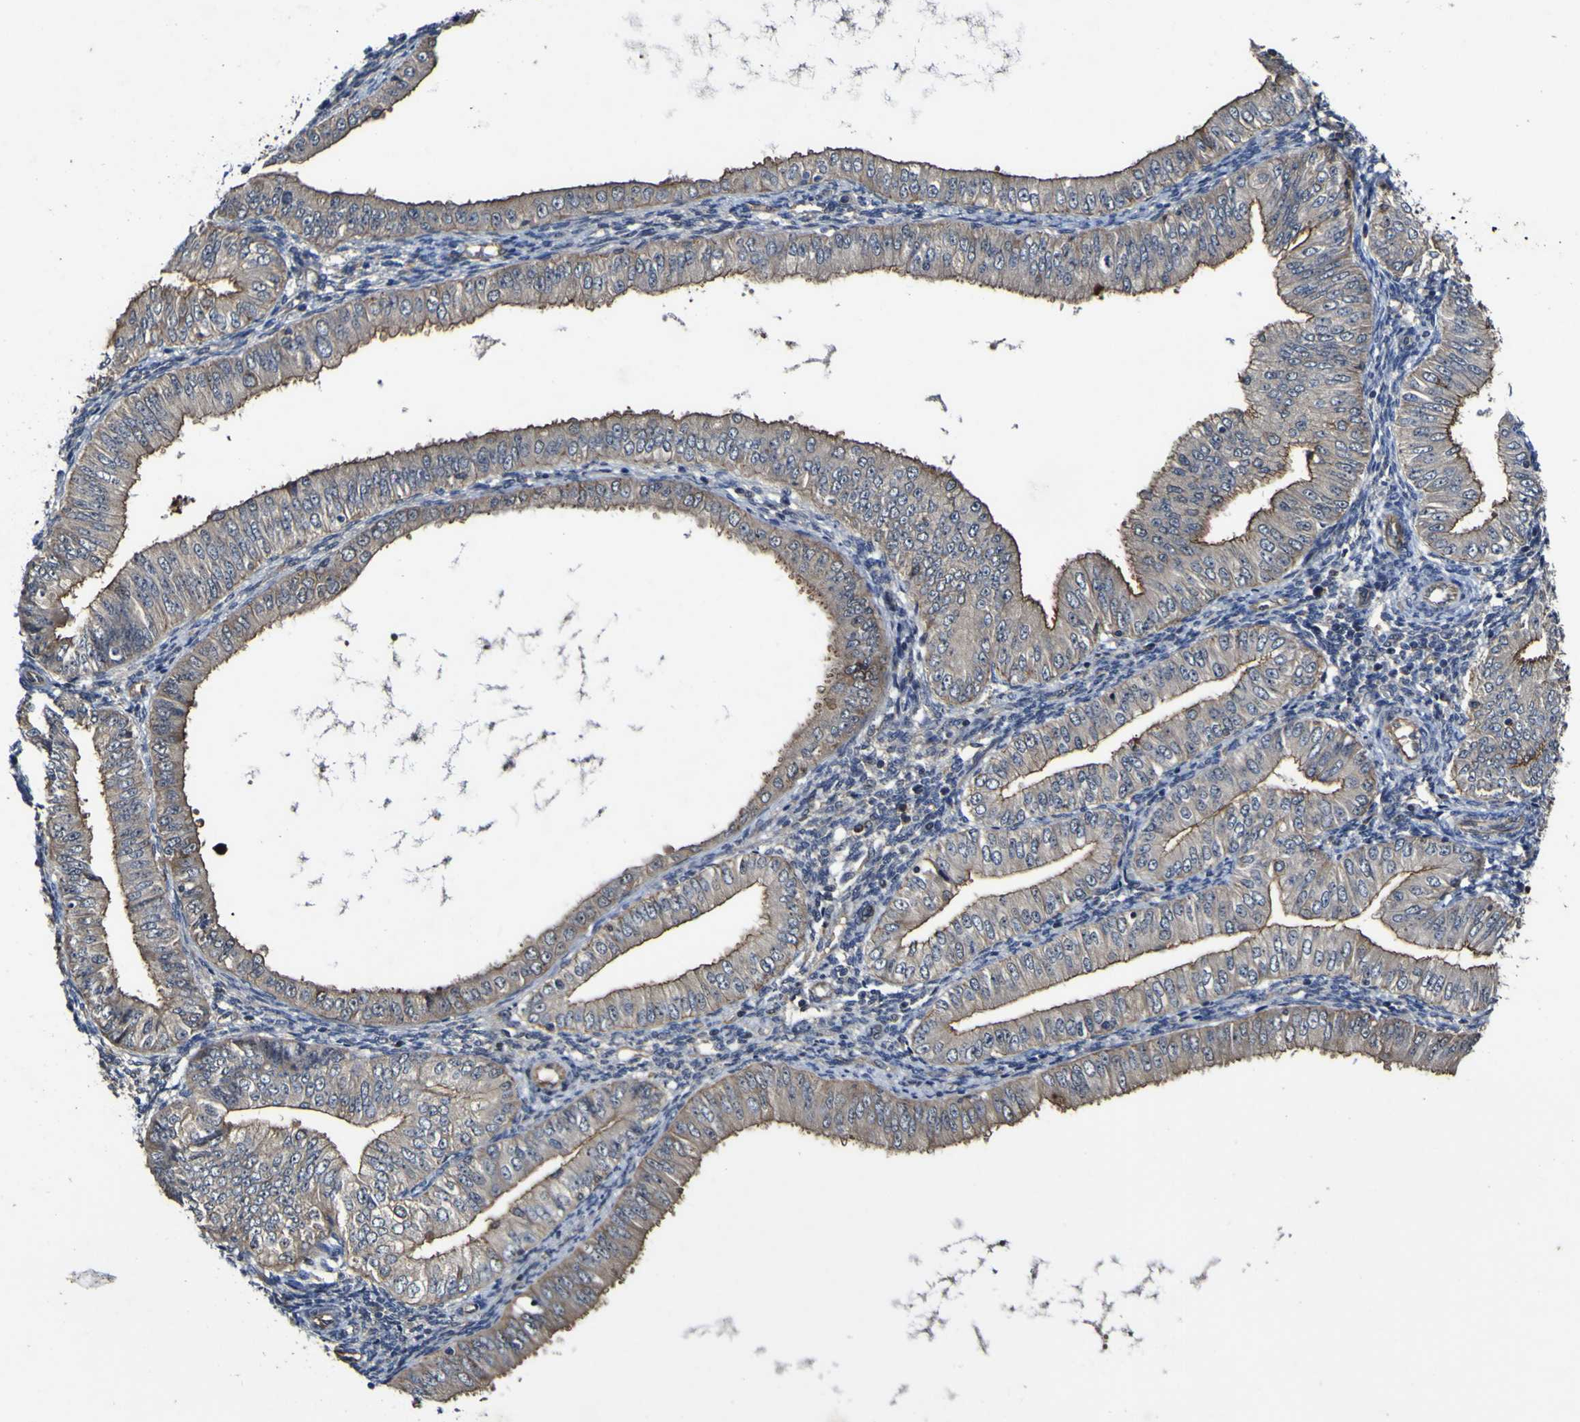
{"staining": {"intensity": "moderate", "quantity": ">75%", "location": "cytoplasmic/membranous"}, "tissue": "endometrial cancer", "cell_type": "Tumor cells", "image_type": "cancer", "snomed": [{"axis": "morphology", "description": "Normal tissue, NOS"}, {"axis": "morphology", "description": "Adenocarcinoma, NOS"}, {"axis": "topography", "description": "Endometrium"}], "caption": "IHC staining of adenocarcinoma (endometrial), which exhibits medium levels of moderate cytoplasmic/membranous positivity in approximately >75% of tumor cells indicating moderate cytoplasmic/membranous protein expression. The staining was performed using DAB (brown) for protein detection and nuclei were counterstained in hematoxylin (blue).", "gene": "CCL2", "patient": {"sex": "female", "age": 53}}